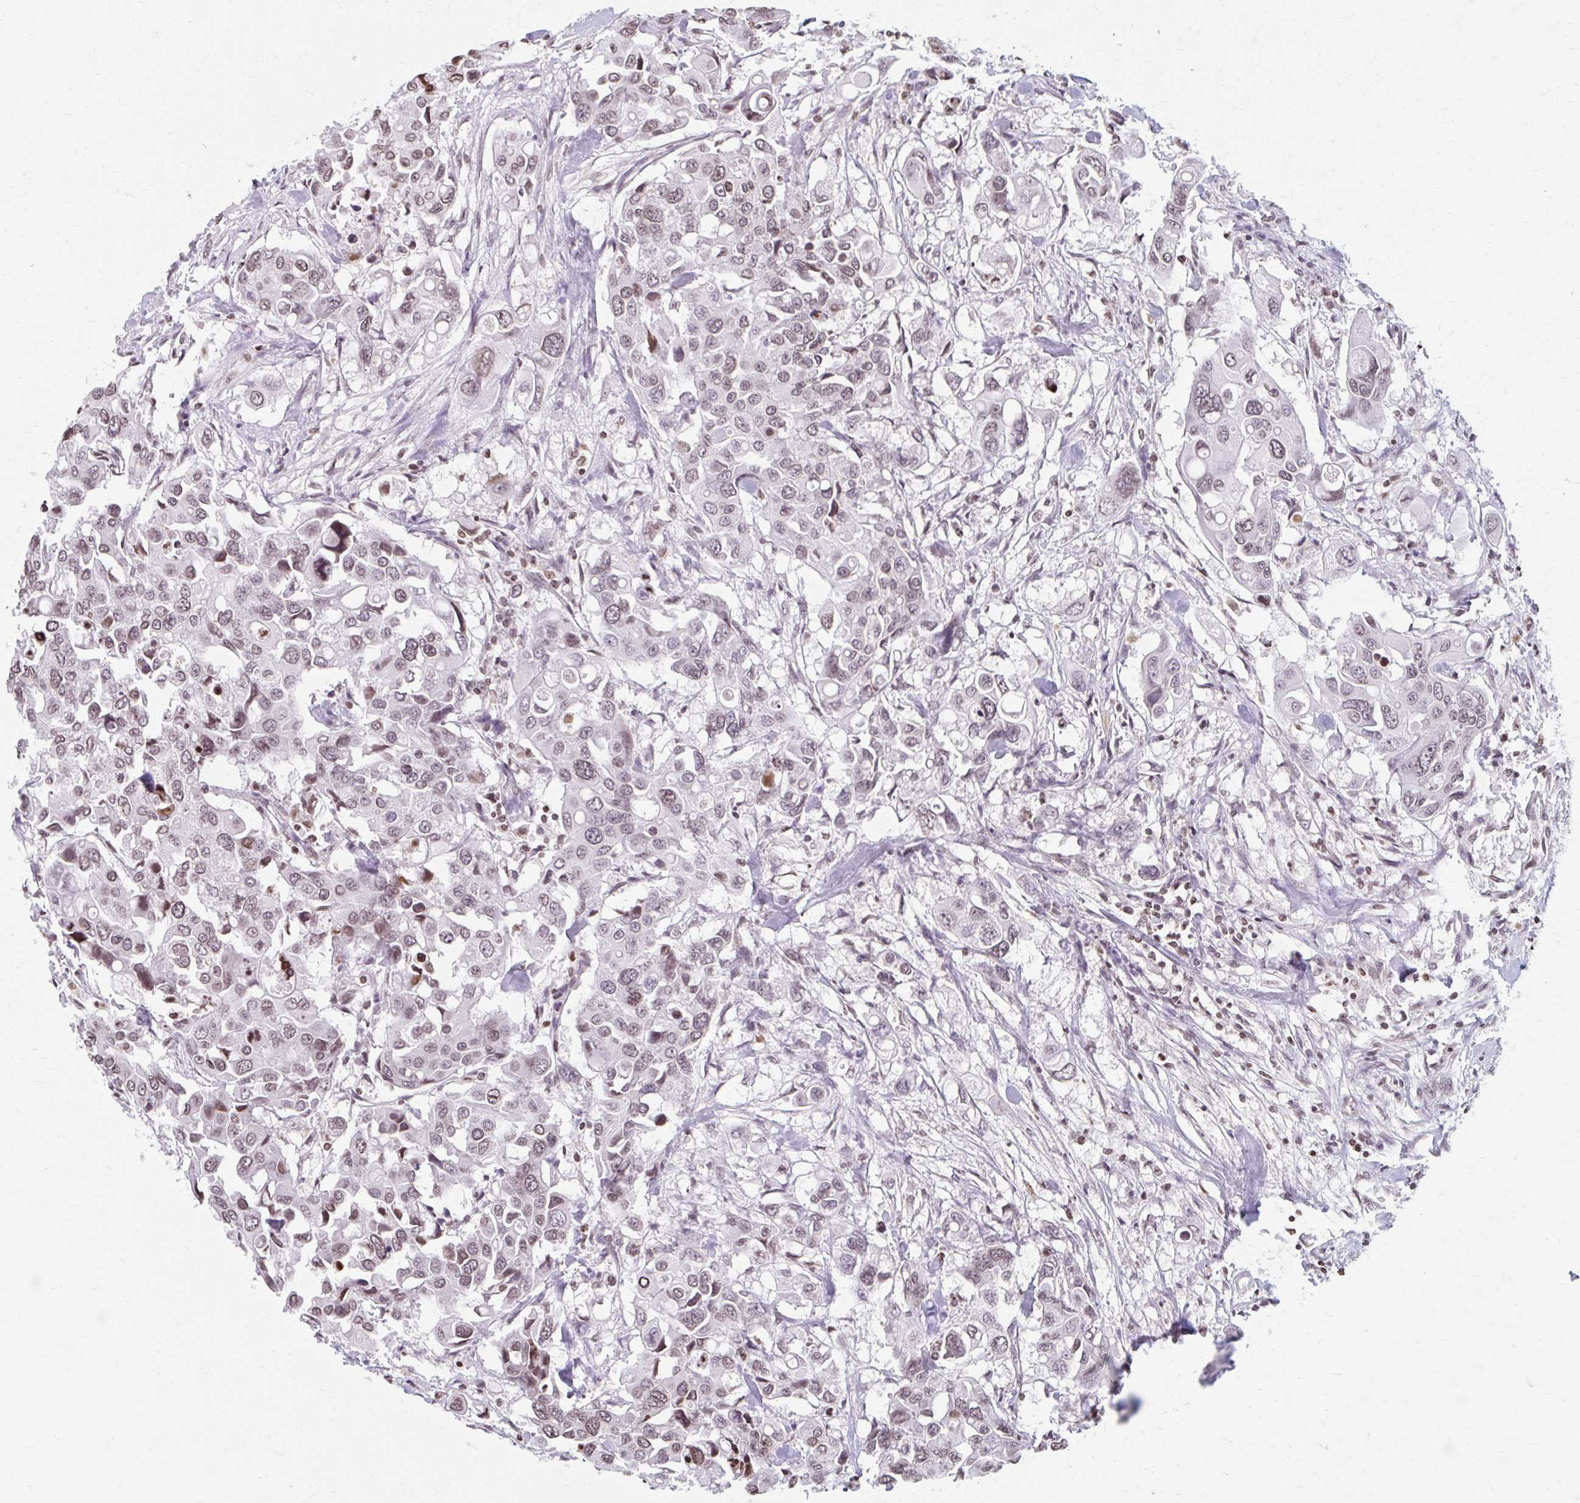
{"staining": {"intensity": "moderate", "quantity": "25%-75%", "location": "nuclear"}, "tissue": "colorectal cancer", "cell_type": "Tumor cells", "image_type": "cancer", "snomed": [{"axis": "morphology", "description": "Adenocarcinoma, NOS"}, {"axis": "topography", "description": "Colon"}], "caption": "Colorectal cancer stained with a protein marker displays moderate staining in tumor cells.", "gene": "ORC3", "patient": {"sex": "male", "age": 77}}